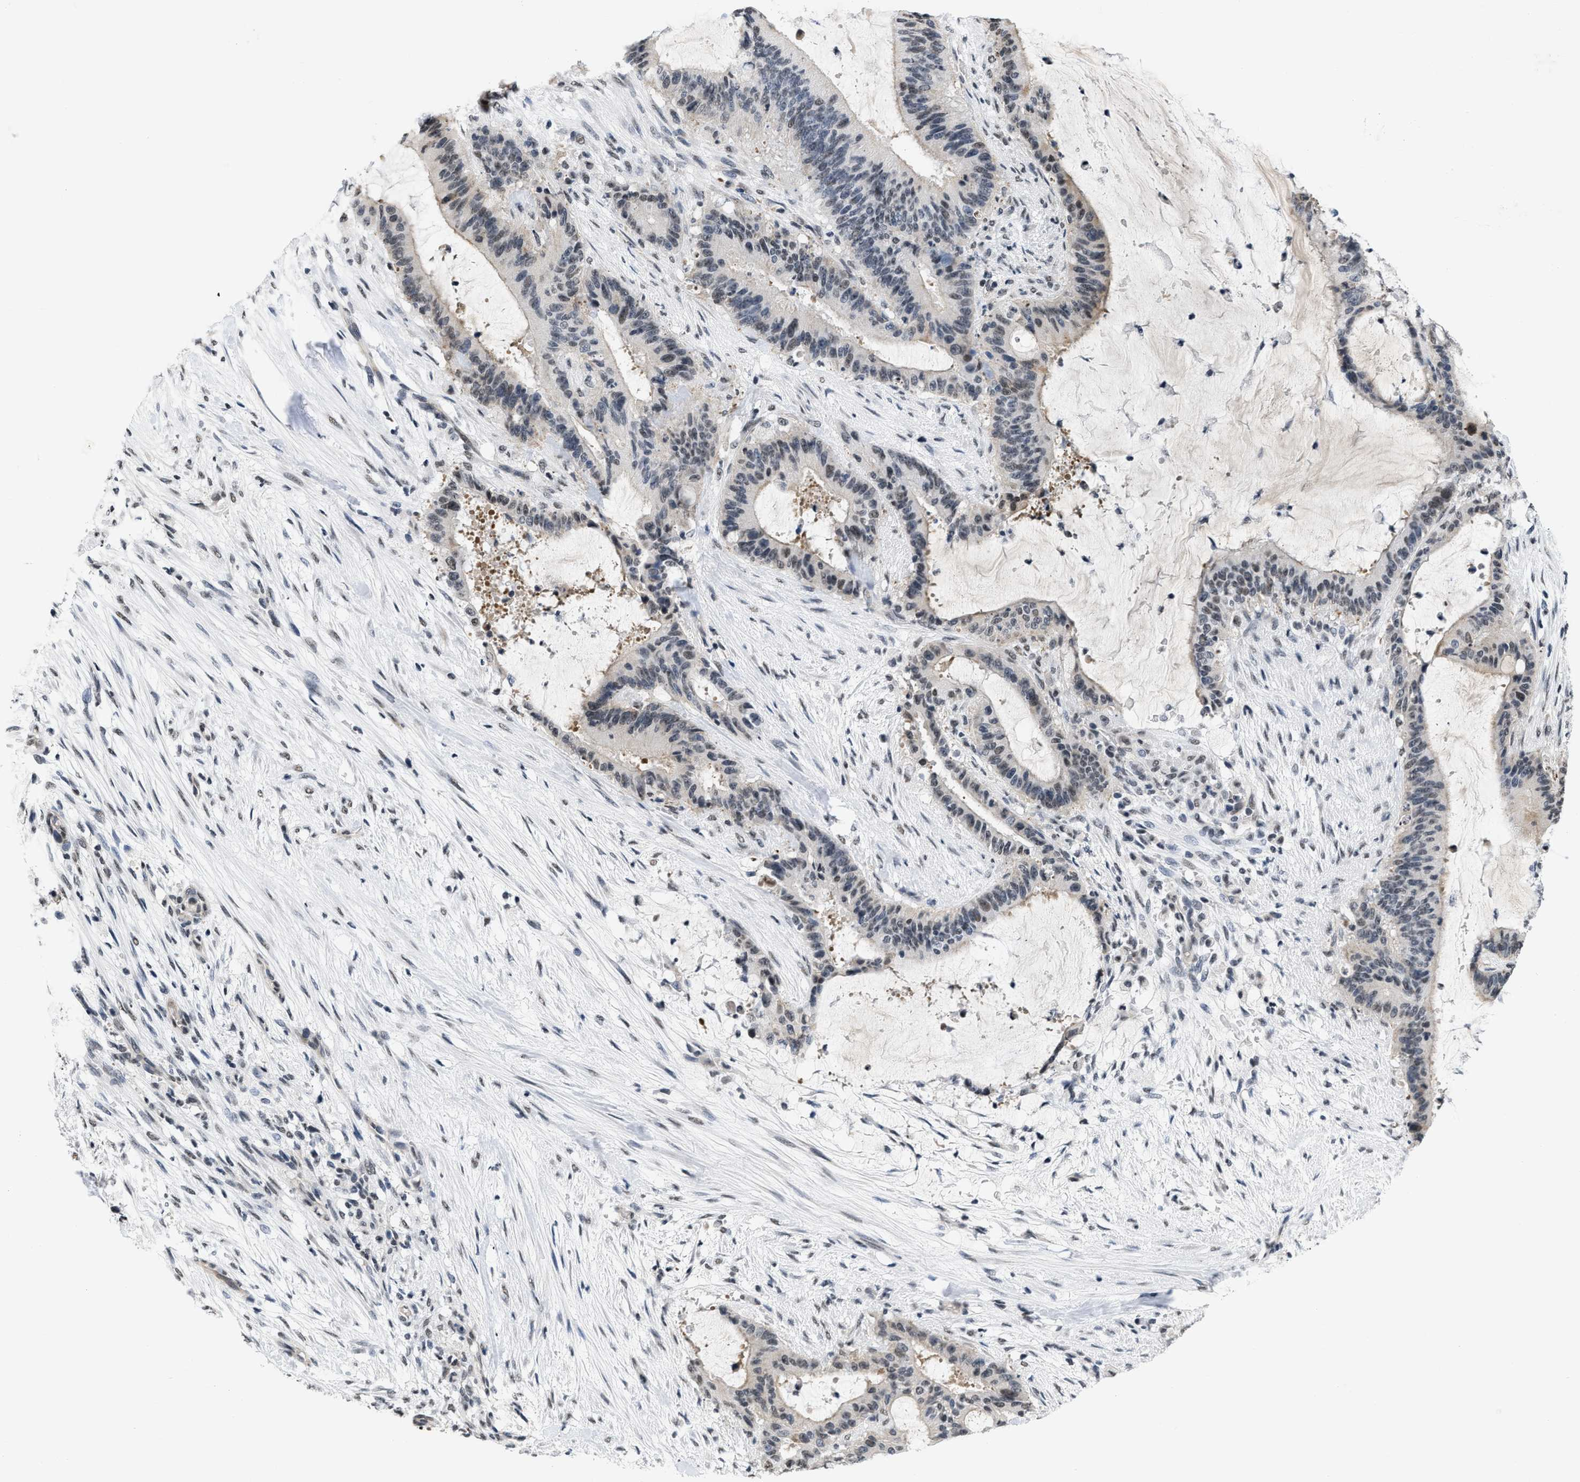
{"staining": {"intensity": "weak", "quantity": "<25%", "location": "nuclear"}, "tissue": "liver cancer", "cell_type": "Tumor cells", "image_type": "cancer", "snomed": [{"axis": "morphology", "description": "Normal tissue, NOS"}, {"axis": "morphology", "description": "Cholangiocarcinoma"}, {"axis": "topography", "description": "Liver"}, {"axis": "topography", "description": "Peripheral nerve tissue"}], "caption": "Micrograph shows no significant protein positivity in tumor cells of cholangiocarcinoma (liver).", "gene": "RAF1", "patient": {"sex": "female", "age": 73}}